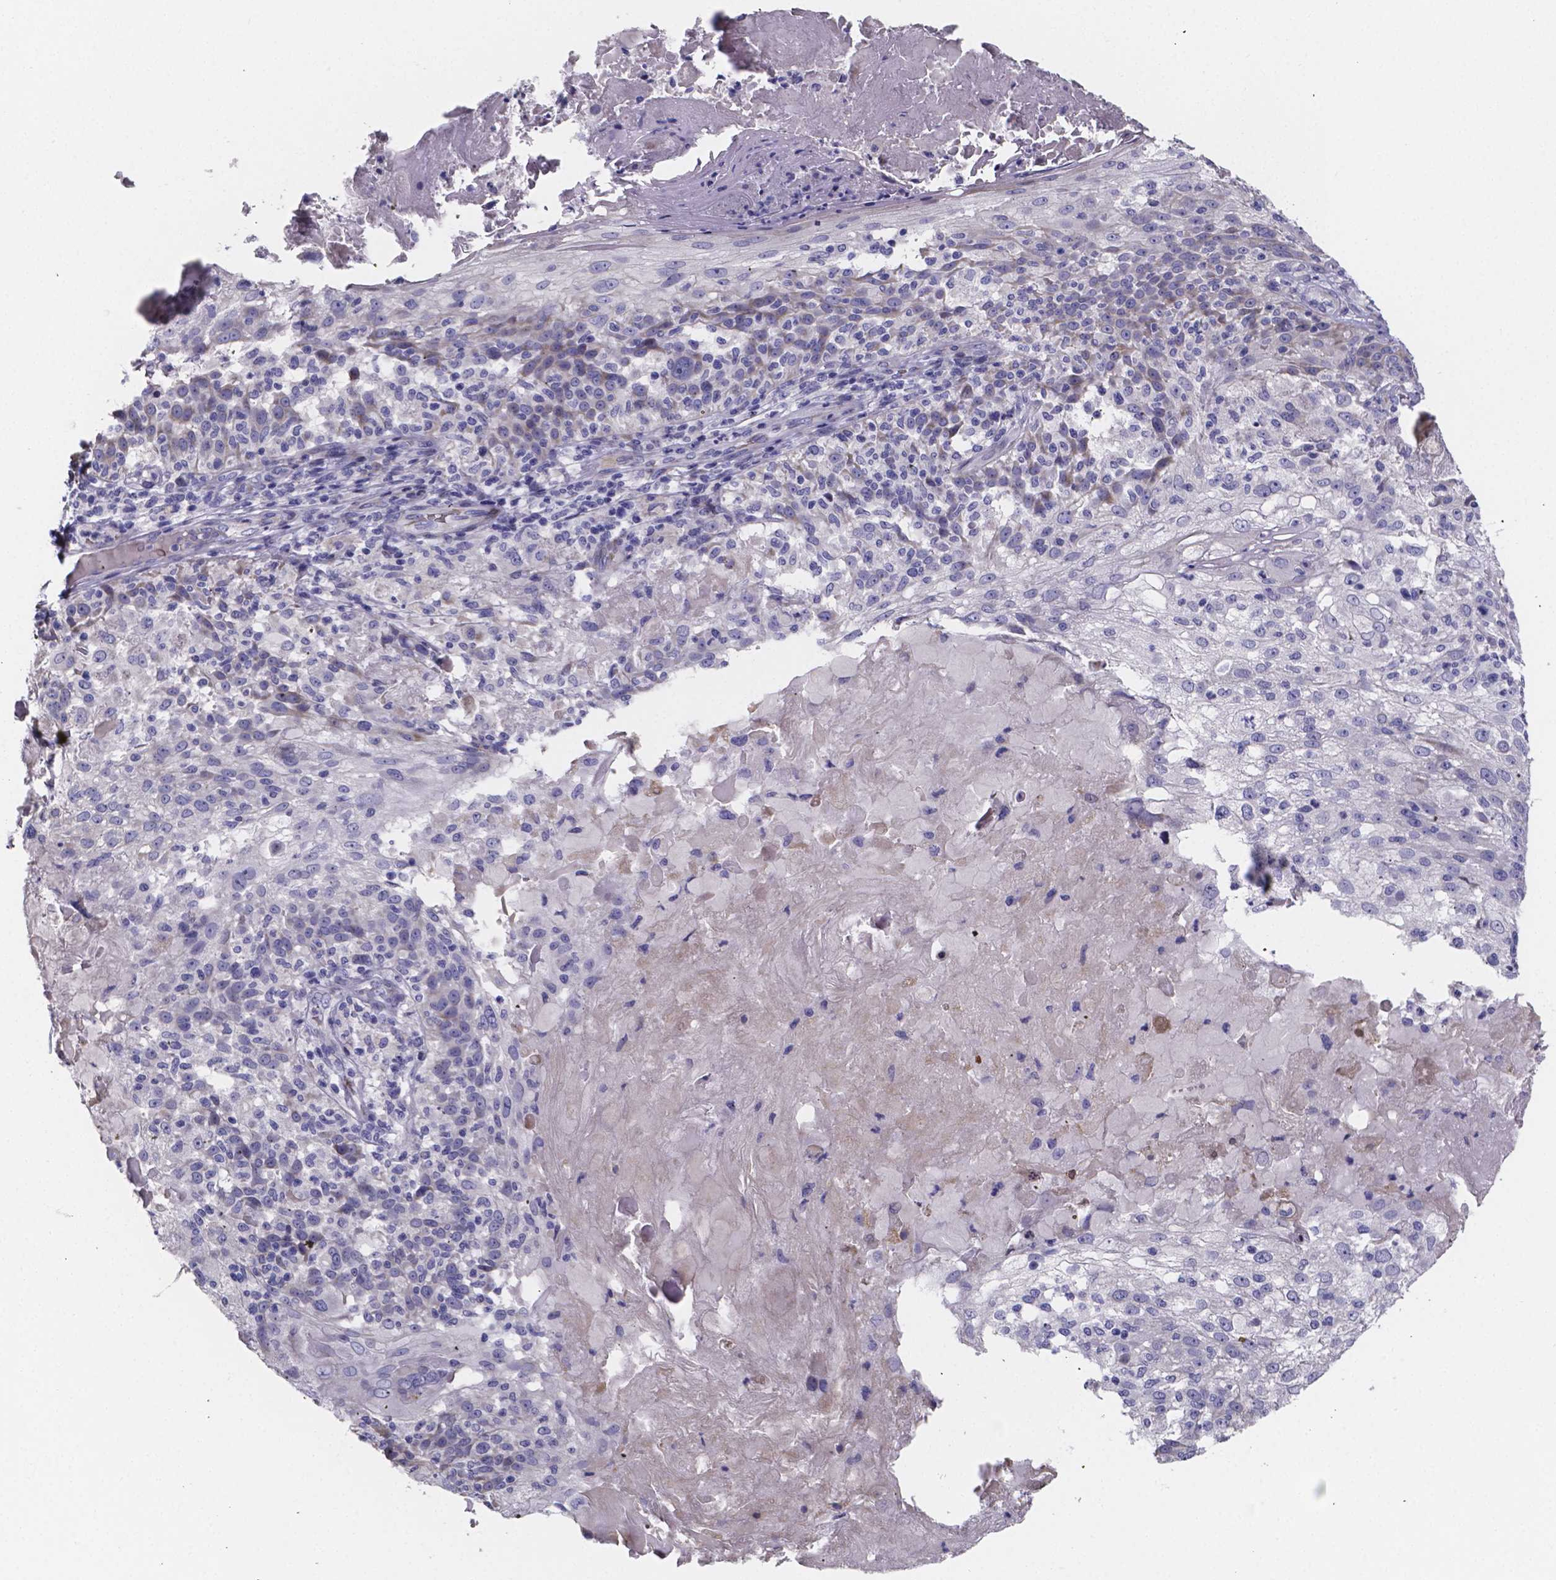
{"staining": {"intensity": "negative", "quantity": "none", "location": "none"}, "tissue": "skin cancer", "cell_type": "Tumor cells", "image_type": "cancer", "snomed": [{"axis": "morphology", "description": "Normal tissue, NOS"}, {"axis": "morphology", "description": "Squamous cell carcinoma, NOS"}, {"axis": "topography", "description": "Skin"}], "caption": "Human skin cancer stained for a protein using IHC reveals no staining in tumor cells.", "gene": "GABRA3", "patient": {"sex": "female", "age": 83}}